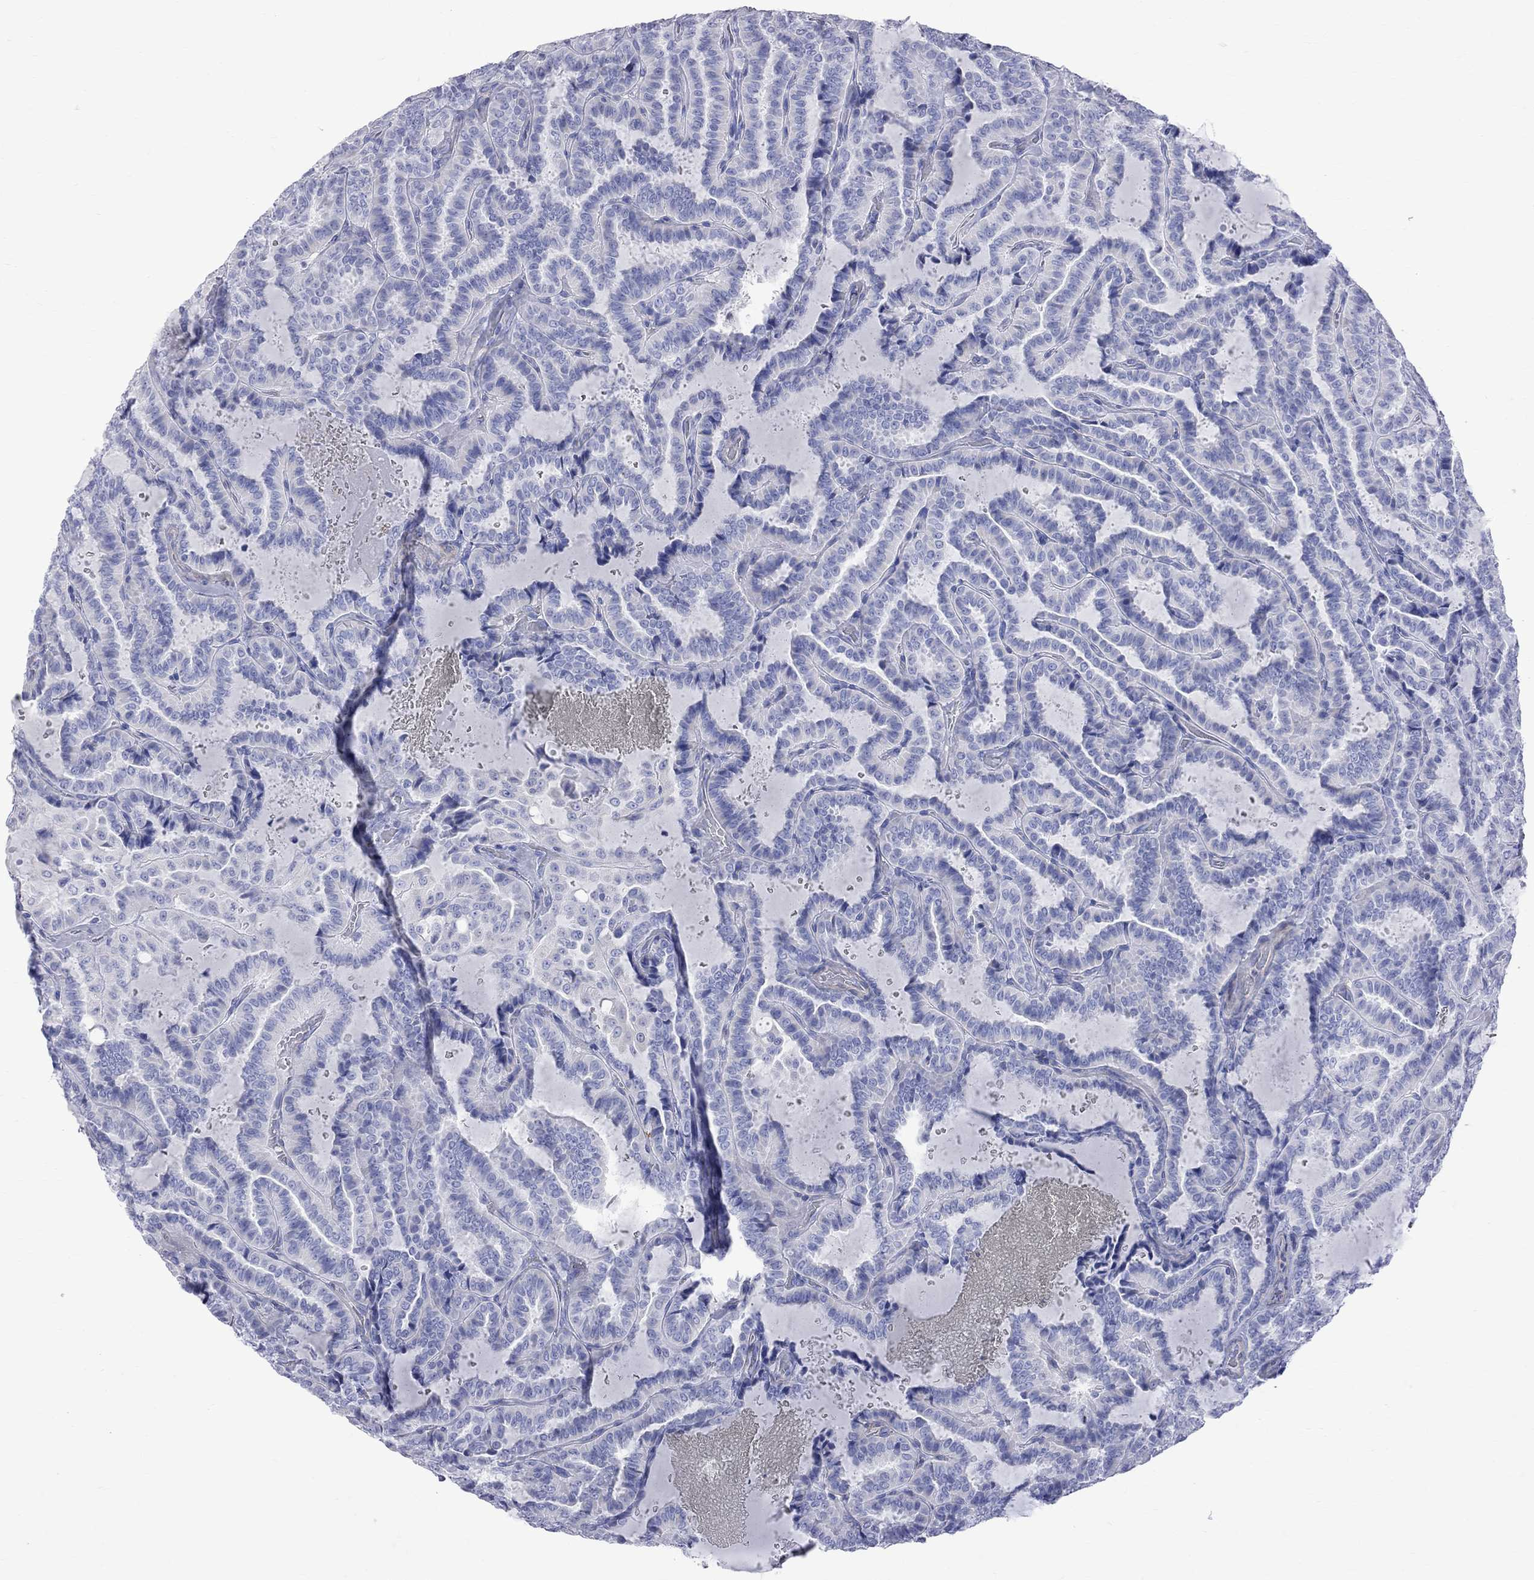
{"staining": {"intensity": "negative", "quantity": "none", "location": "none"}, "tissue": "thyroid cancer", "cell_type": "Tumor cells", "image_type": "cancer", "snomed": [{"axis": "morphology", "description": "Papillary adenocarcinoma, NOS"}, {"axis": "topography", "description": "Thyroid gland"}], "caption": "The IHC histopathology image has no significant staining in tumor cells of thyroid cancer (papillary adenocarcinoma) tissue.", "gene": "S100A3", "patient": {"sex": "female", "age": 39}}